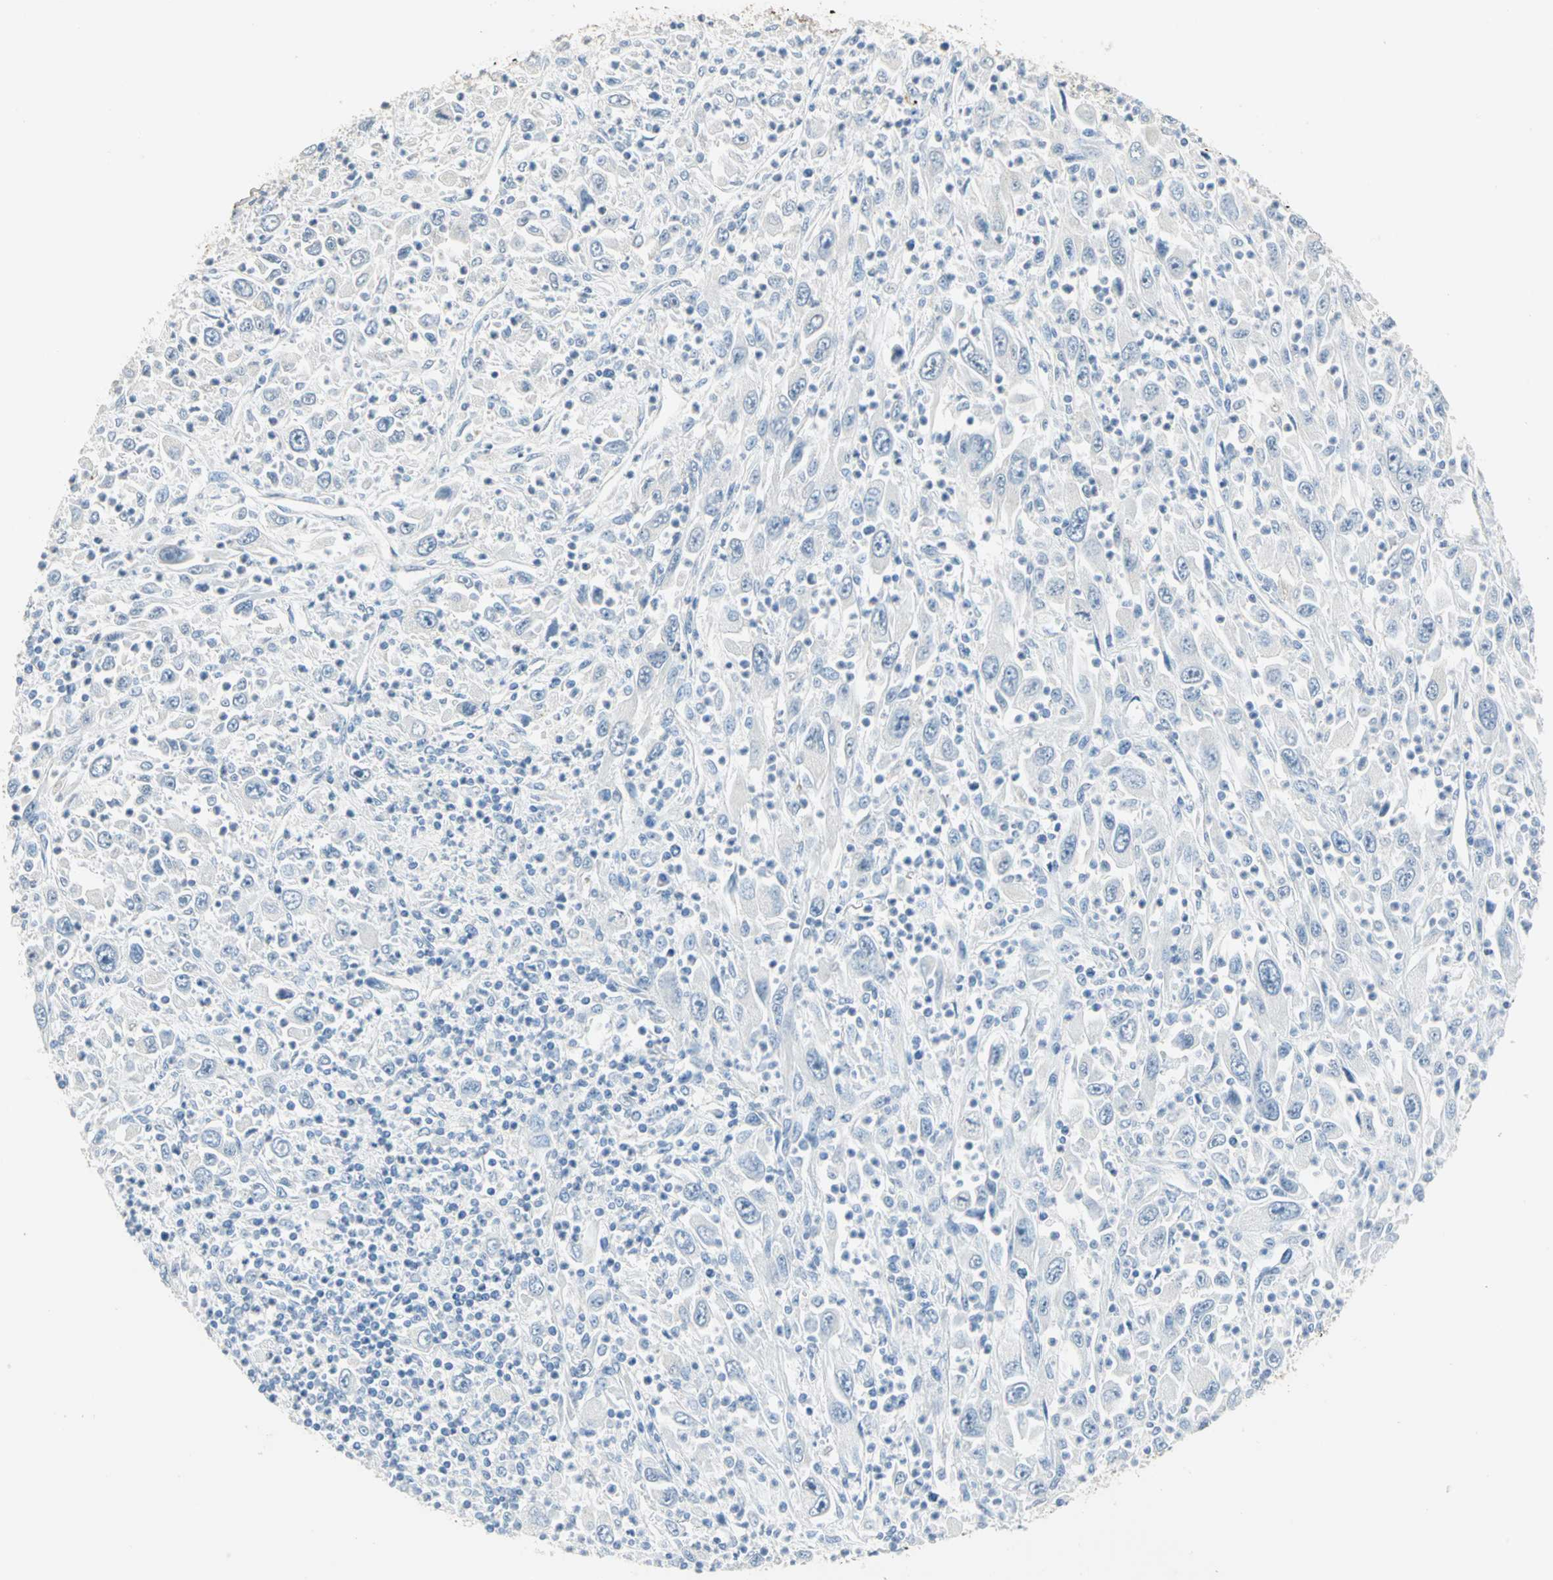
{"staining": {"intensity": "negative", "quantity": "none", "location": "none"}, "tissue": "melanoma", "cell_type": "Tumor cells", "image_type": "cancer", "snomed": [{"axis": "morphology", "description": "Malignant melanoma, Metastatic site"}, {"axis": "topography", "description": "Skin"}], "caption": "A photomicrograph of malignant melanoma (metastatic site) stained for a protein shows no brown staining in tumor cells.", "gene": "GYG2", "patient": {"sex": "female", "age": 56}}